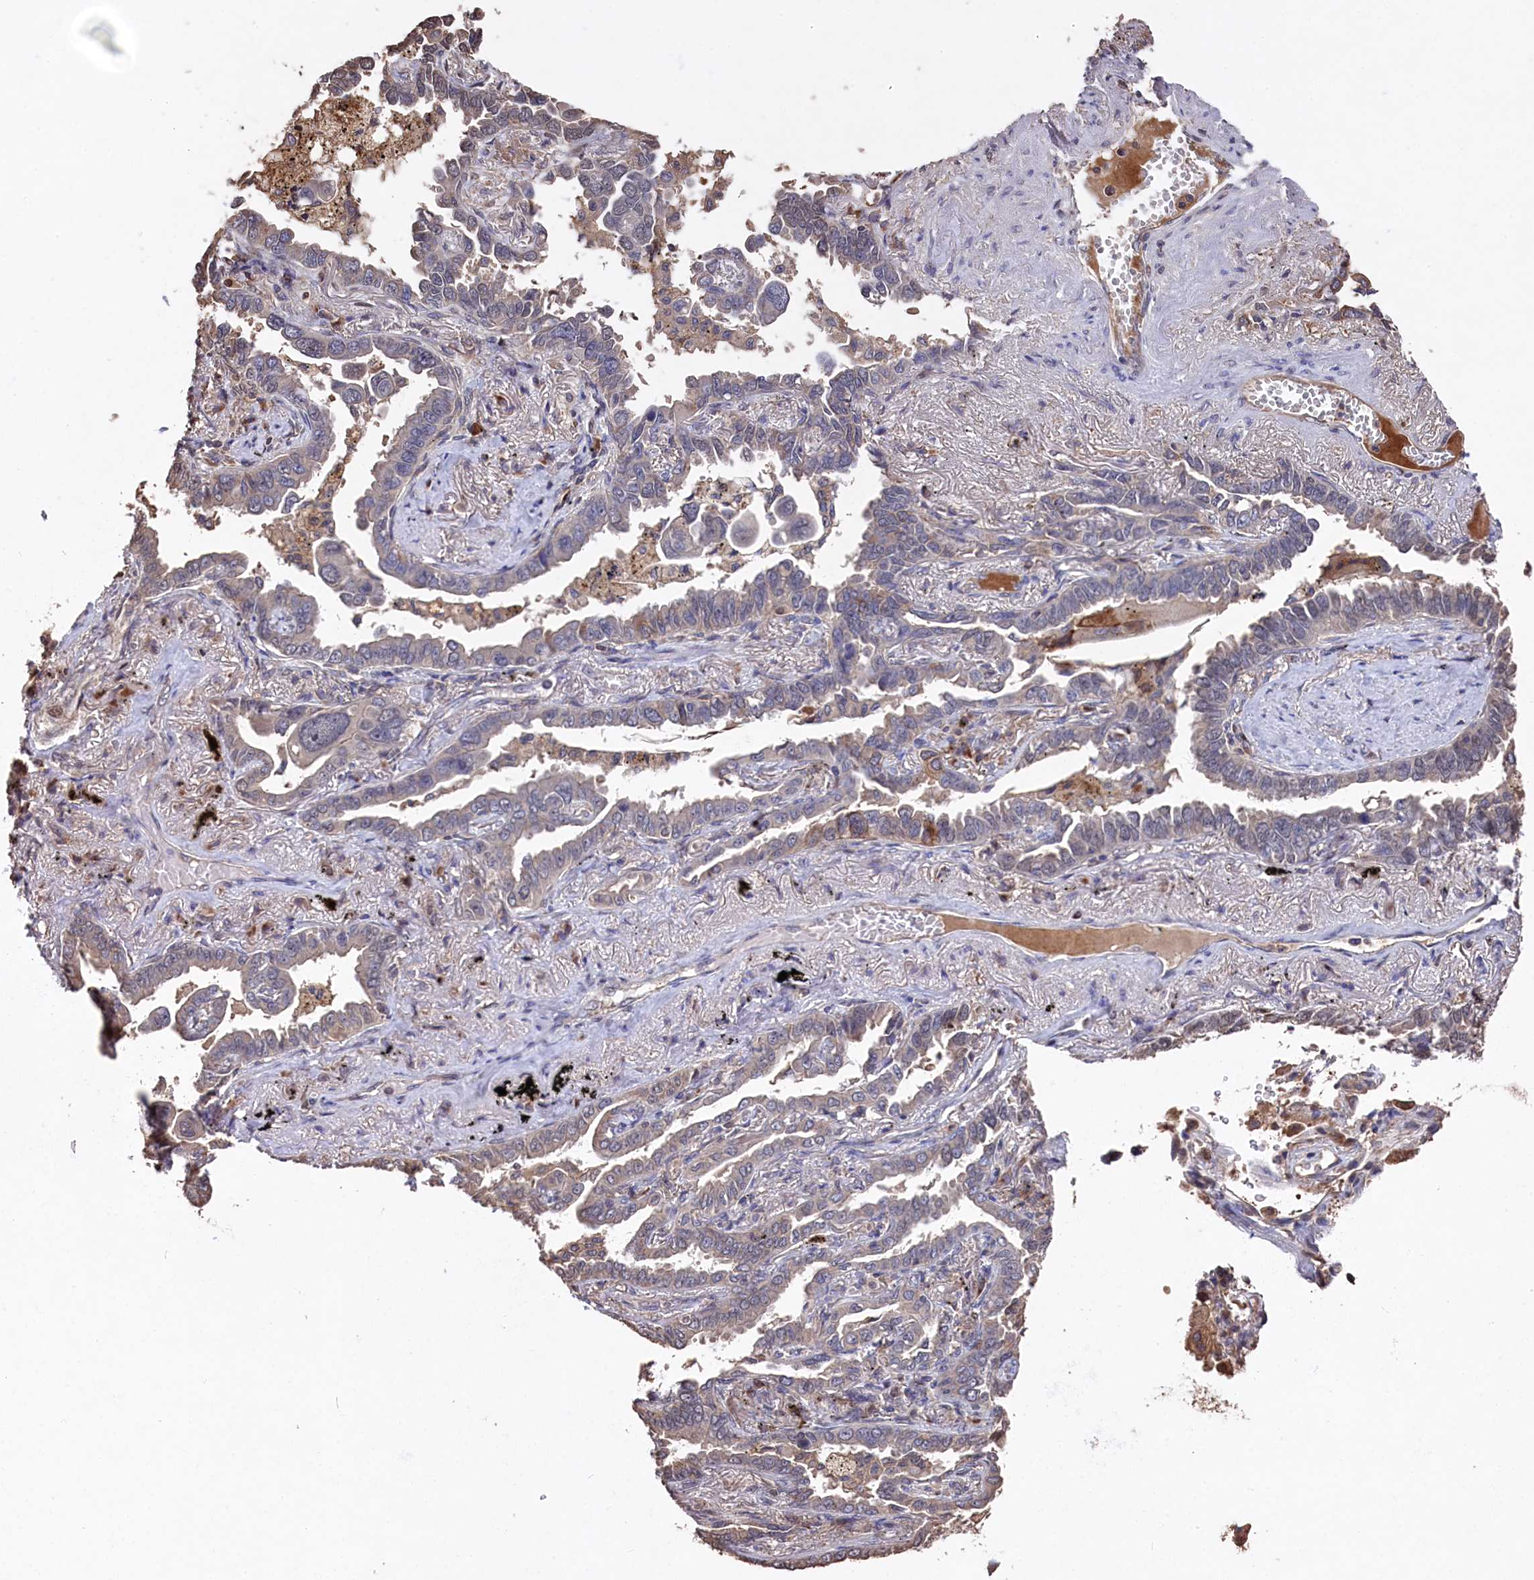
{"staining": {"intensity": "weak", "quantity": "<25%", "location": "cytoplasmic/membranous"}, "tissue": "lung cancer", "cell_type": "Tumor cells", "image_type": "cancer", "snomed": [{"axis": "morphology", "description": "Adenocarcinoma, NOS"}, {"axis": "topography", "description": "Lung"}], "caption": "An IHC histopathology image of lung cancer is shown. There is no staining in tumor cells of lung cancer.", "gene": "NAA60", "patient": {"sex": "male", "age": 67}}